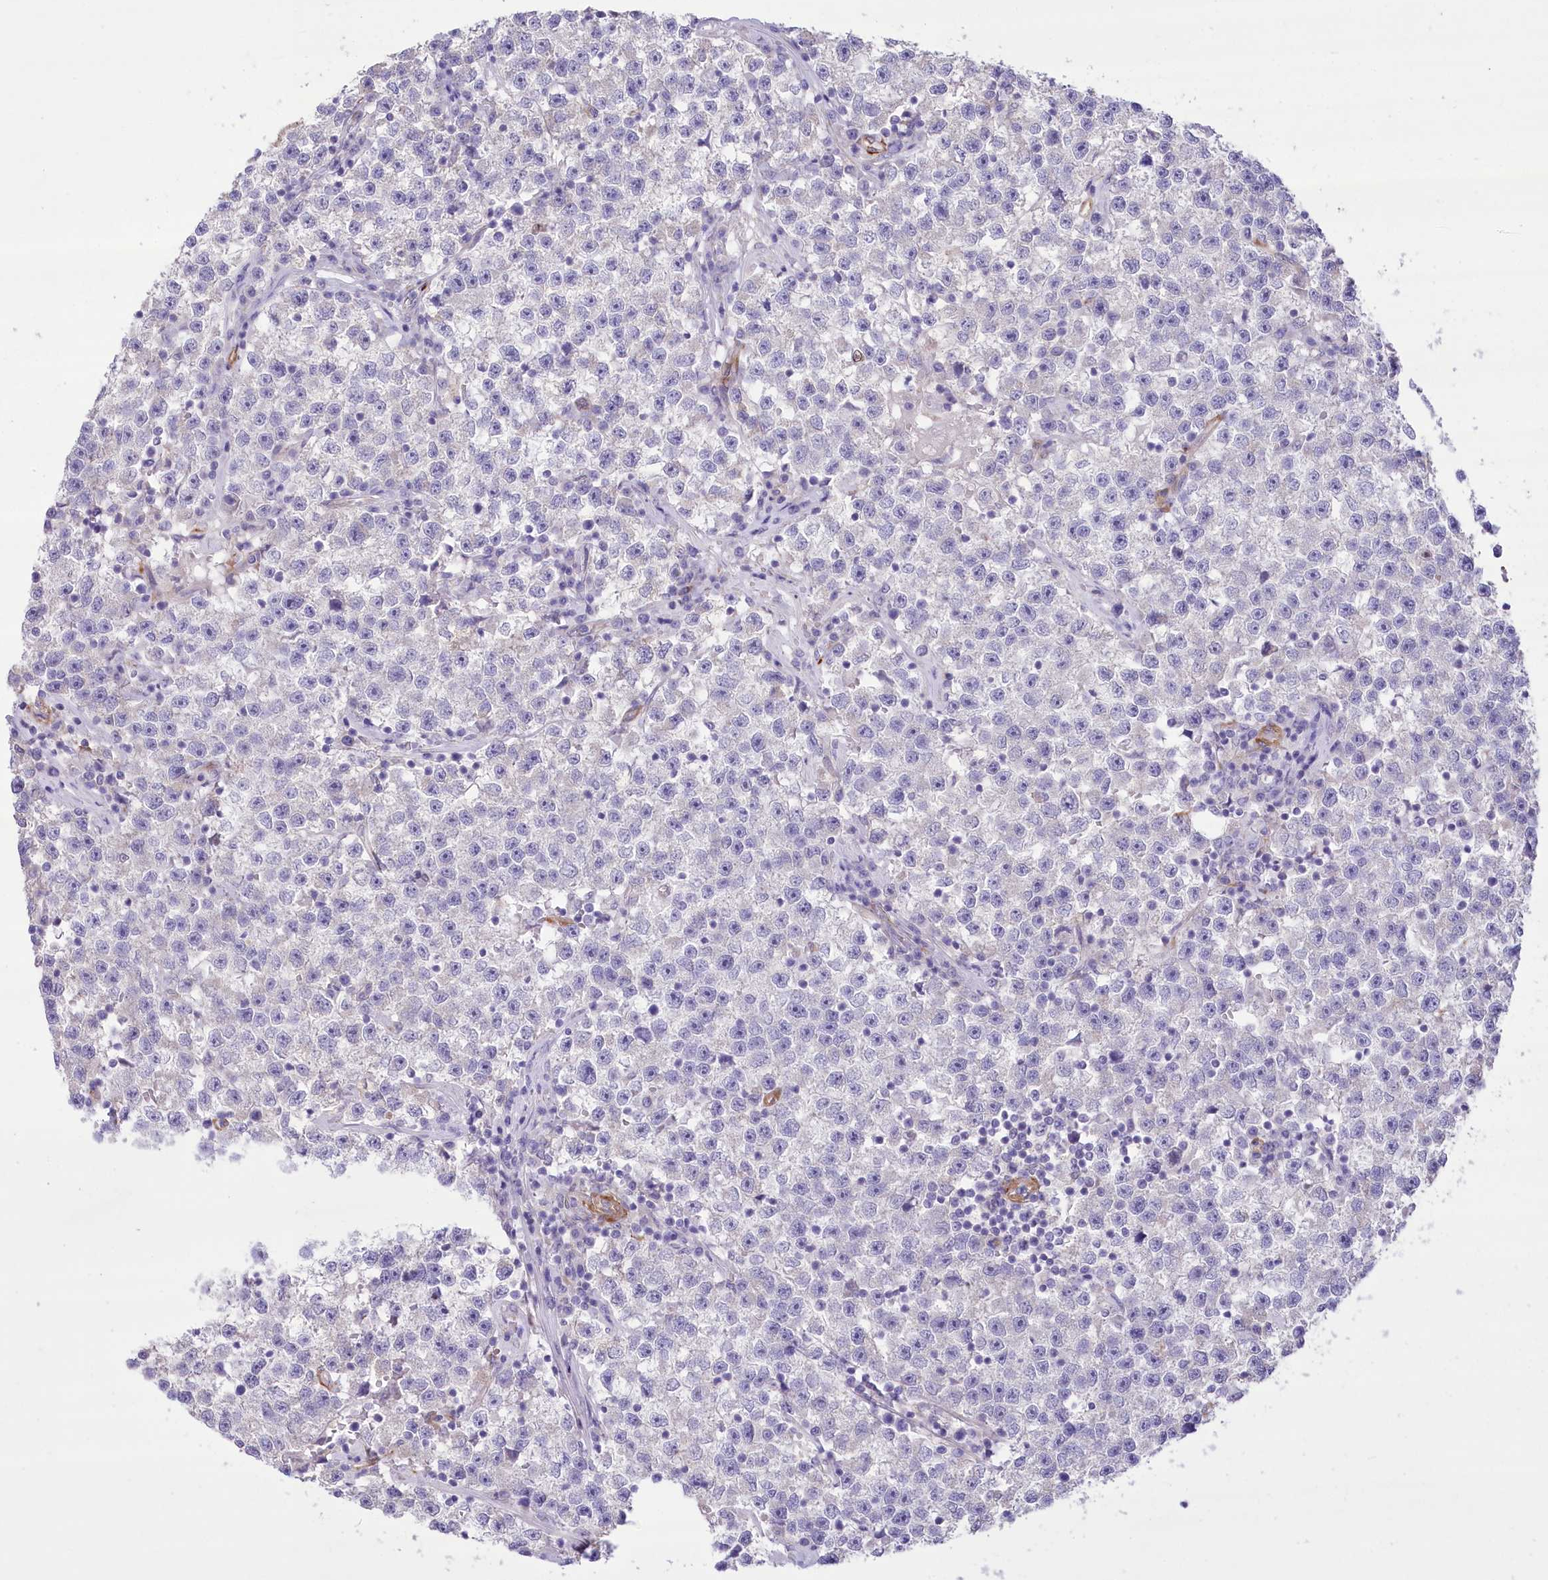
{"staining": {"intensity": "negative", "quantity": "none", "location": "none"}, "tissue": "testis cancer", "cell_type": "Tumor cells", "image_type": "cancer", "snomed": [{"axis": "morphology", "description": "Seminoma, NOS"}, {"axis": "topography", "description": "Testis"}], "caption": "The micrograph shows no significant staining in tumor cells of testis cancer (seminoma).", "gene": "ANGPTL3", "patient": {"sex": "male", "age": 22}}